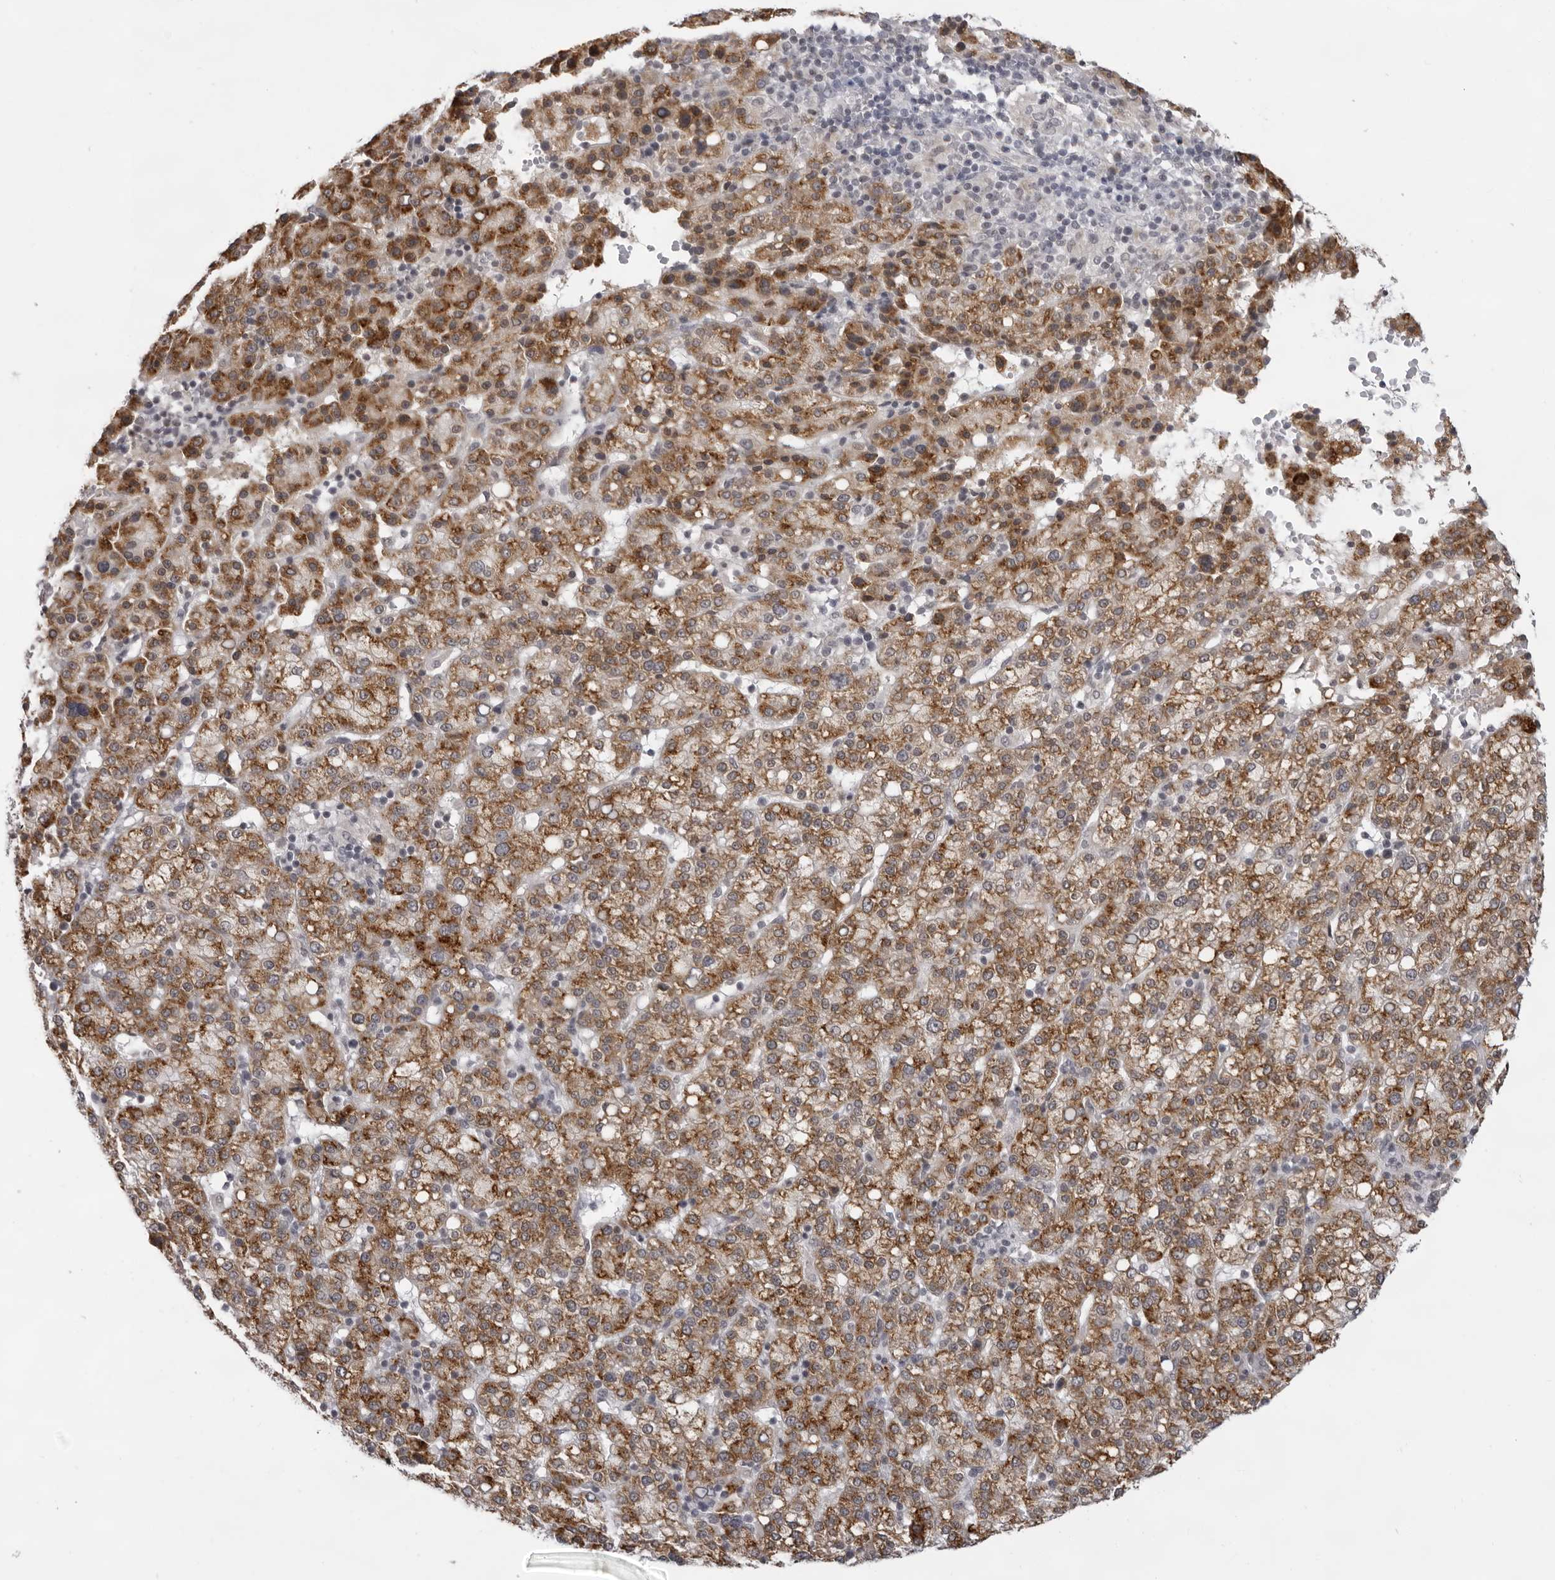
{"staining": {"intensity": "moderate", "quantity": ">75%", "location": "cytoplasmic/membranous"}, "tissue": "liver cancer", "cell_type": "Tumor cells", "image_type": "cancer", "snomed": [{"axis": "morphology", "description": "Carcinoma, Hepatocellular, NOS"}, {"axis": "topography", "description": "Liver"}], "caption": "Human liver cancer stained with a protein marker exhibits moderate staining in tumor cells.", "gene": "ACP6", "patient": {"sex": "female", "age": 58}}